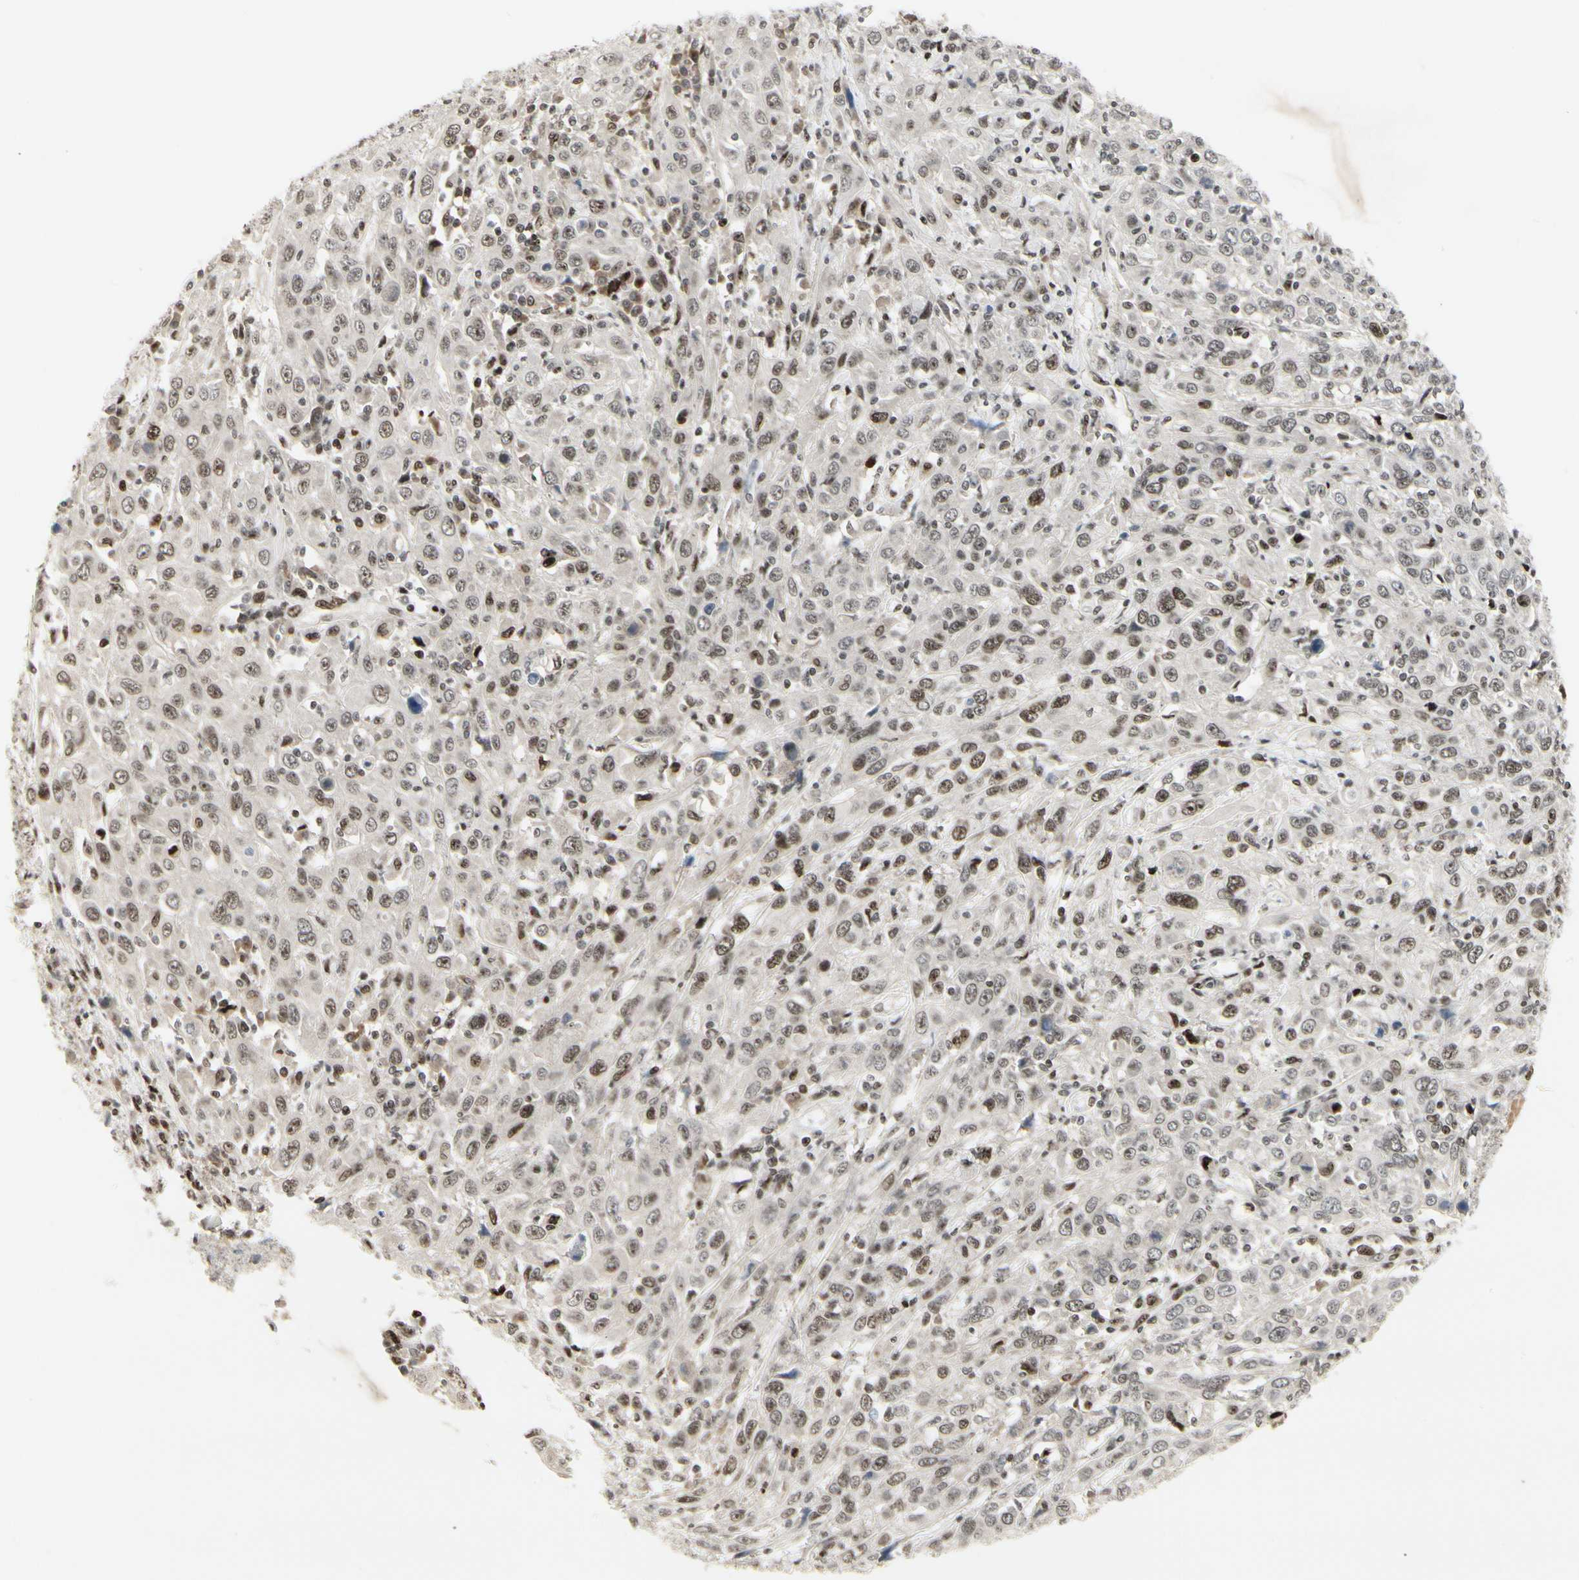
{"staining": {"intensity": "moderate", "quantity": "25%-75%", "location": "nuclear"}, "tissue": "cervical cancer", "cell_type": "Tumor cells", "image_type": "cancer", "snomed": [{"axis": "morphology", "description": "Squamous cell carcinoma, NOS"}, {"axis": "topography", "description": "Cervix"}], "caption": "Immunohistochemistry photomicrograph of neoplastic tissue: human cervical squamous cell carcinoma stained using IHC reveals medium levels of moderate protein expression localized specifically in the nuclear of tumor cells, appearing as a nuclear brown color.", "gene": "FOXJ2", "patient": {"sex": "female", "age": 46}}